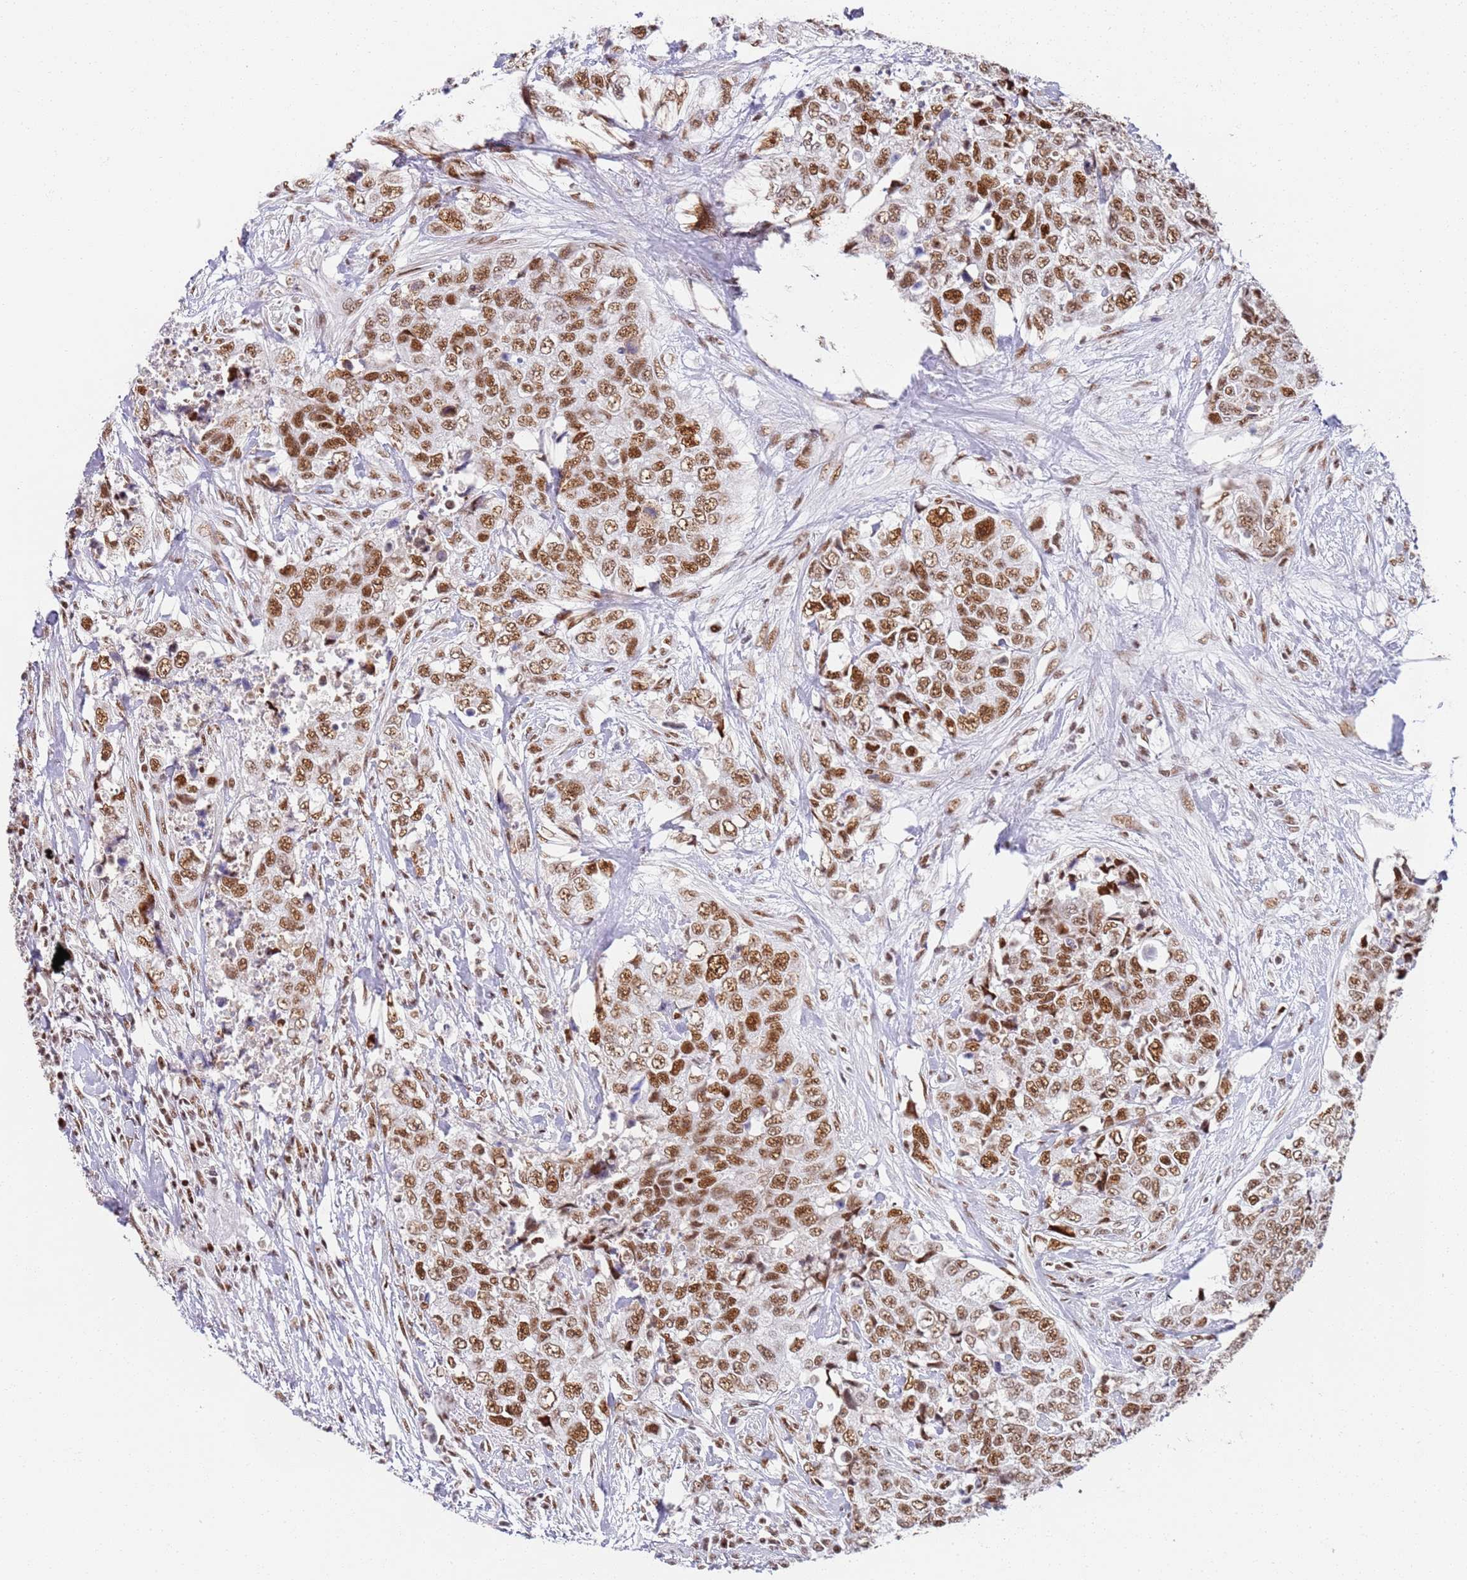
{"staining": {"intensity": "moderate", "quantity": ">75%", "location": "nuclear"}, "tissue": "urothelial cancer", "cell_type": "Tumor cells", "image_type": "cancer", "snomed": [{"axis": "morphology", "description": "Urothelial carcinoma, High grade"}, {"axis": "topography", "description": "Urinary bladder"}], "caption": "Tumor cells show medium levels of moderate nuclear positivity in approximately >75% of cells in human urothelial carcinoma (high-grade).", "gene": "AKAP8L", "patient": {"sex": "female", "age": 78}}